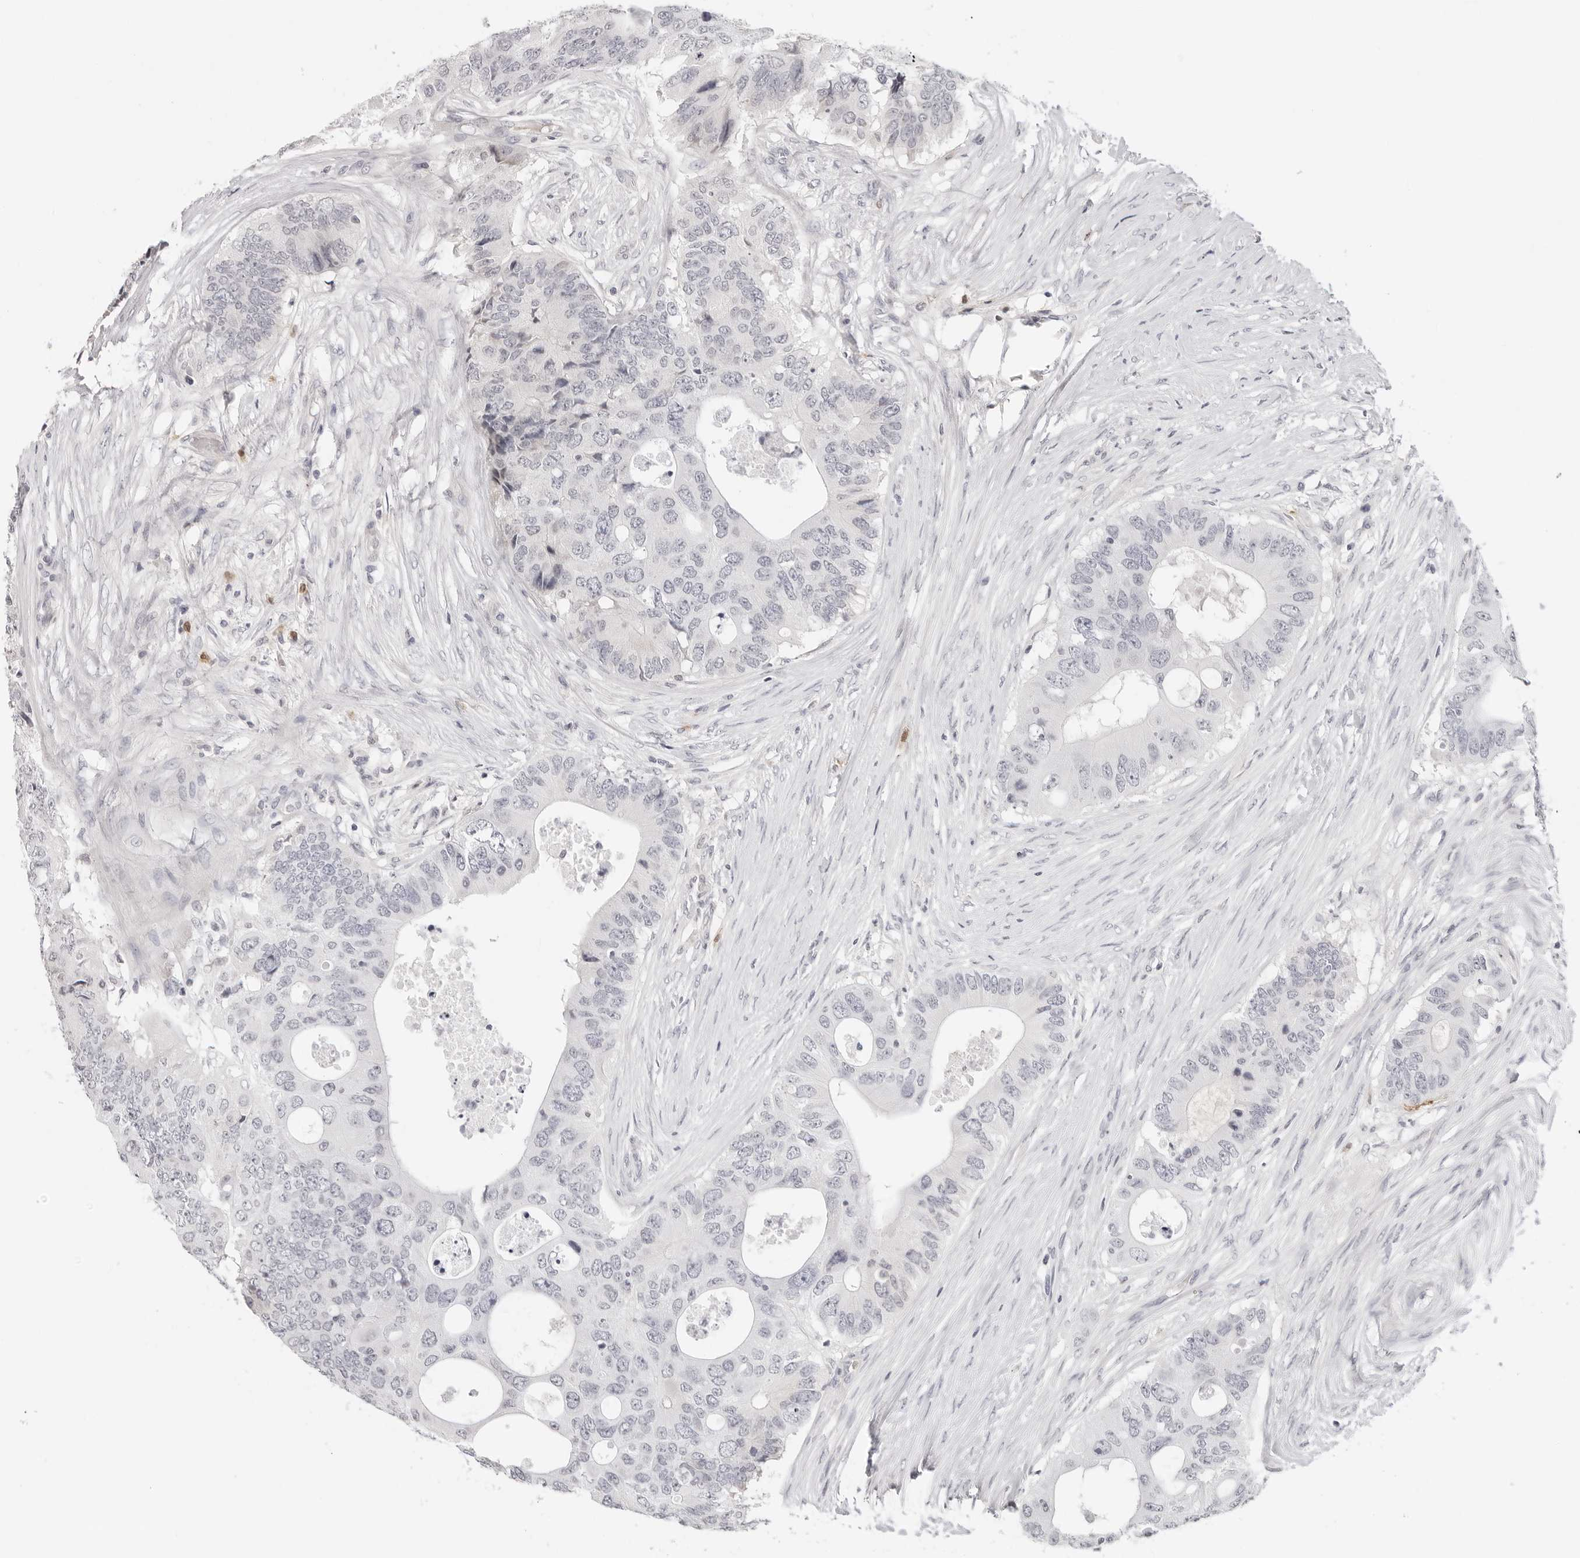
{"staining": {"intensity": "negative", "quantity": "none", "location": "none"}, "tissue": "colorectal cancer", "cell_type": "Tumor cells", "image_type": "cancer", "snomed": [{"axis": "morphology", "description": "Adenocarcinoma, NOS"}, {"axis": "topography", "description": "Colon"}], "caption": "High power microscopy image of an immunohistochemistry micrograph of adenocarcinoma (colorectal), revealing no significant positivity in tumor cells.", "gene": "STRADB", "patient": {"sex": "male", "age": 71}}